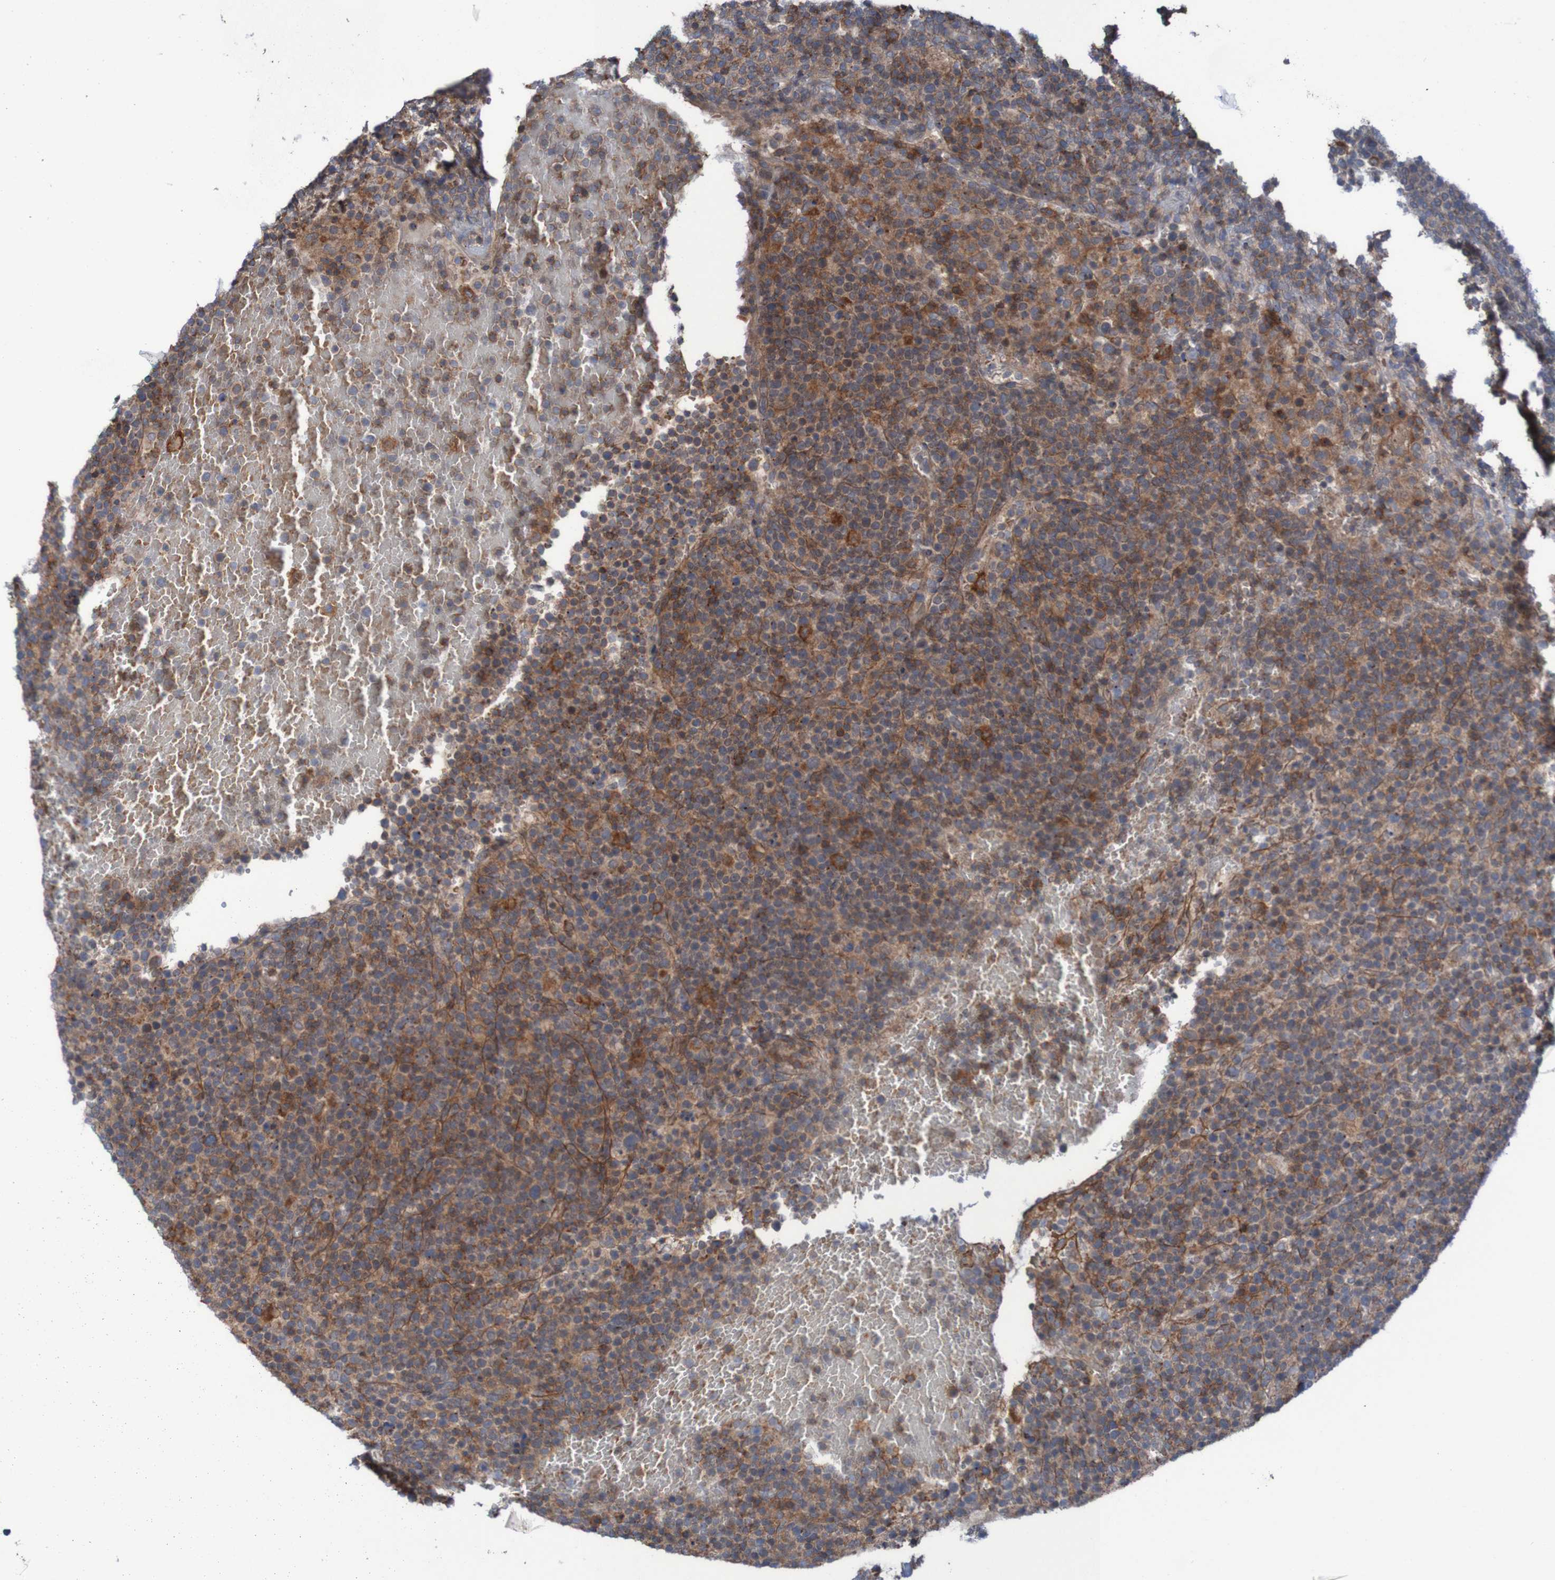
{"staining": {"intensity": "strong", "quantity": "<25%", "location": "cytoplasmic/membranous"}, "tissue": "lymphoma", "cell_type": "Tumor cells", "image_type": "cancer", "snomed": [{"axis": "morphology", "description": "Malignant lymphoma, non-Hodgkin's type, High grade"}, {"axis": "topography", "description": "Lymph node"}], "caption": "DAB immunohistochemical staining of human lymphoma demonstrates strong cytoplasmic/membranous protein positivity in approximately <25% of tumor cells.", "gene": "PDGFB", "patient": {"sex": "male", "age": 61}}